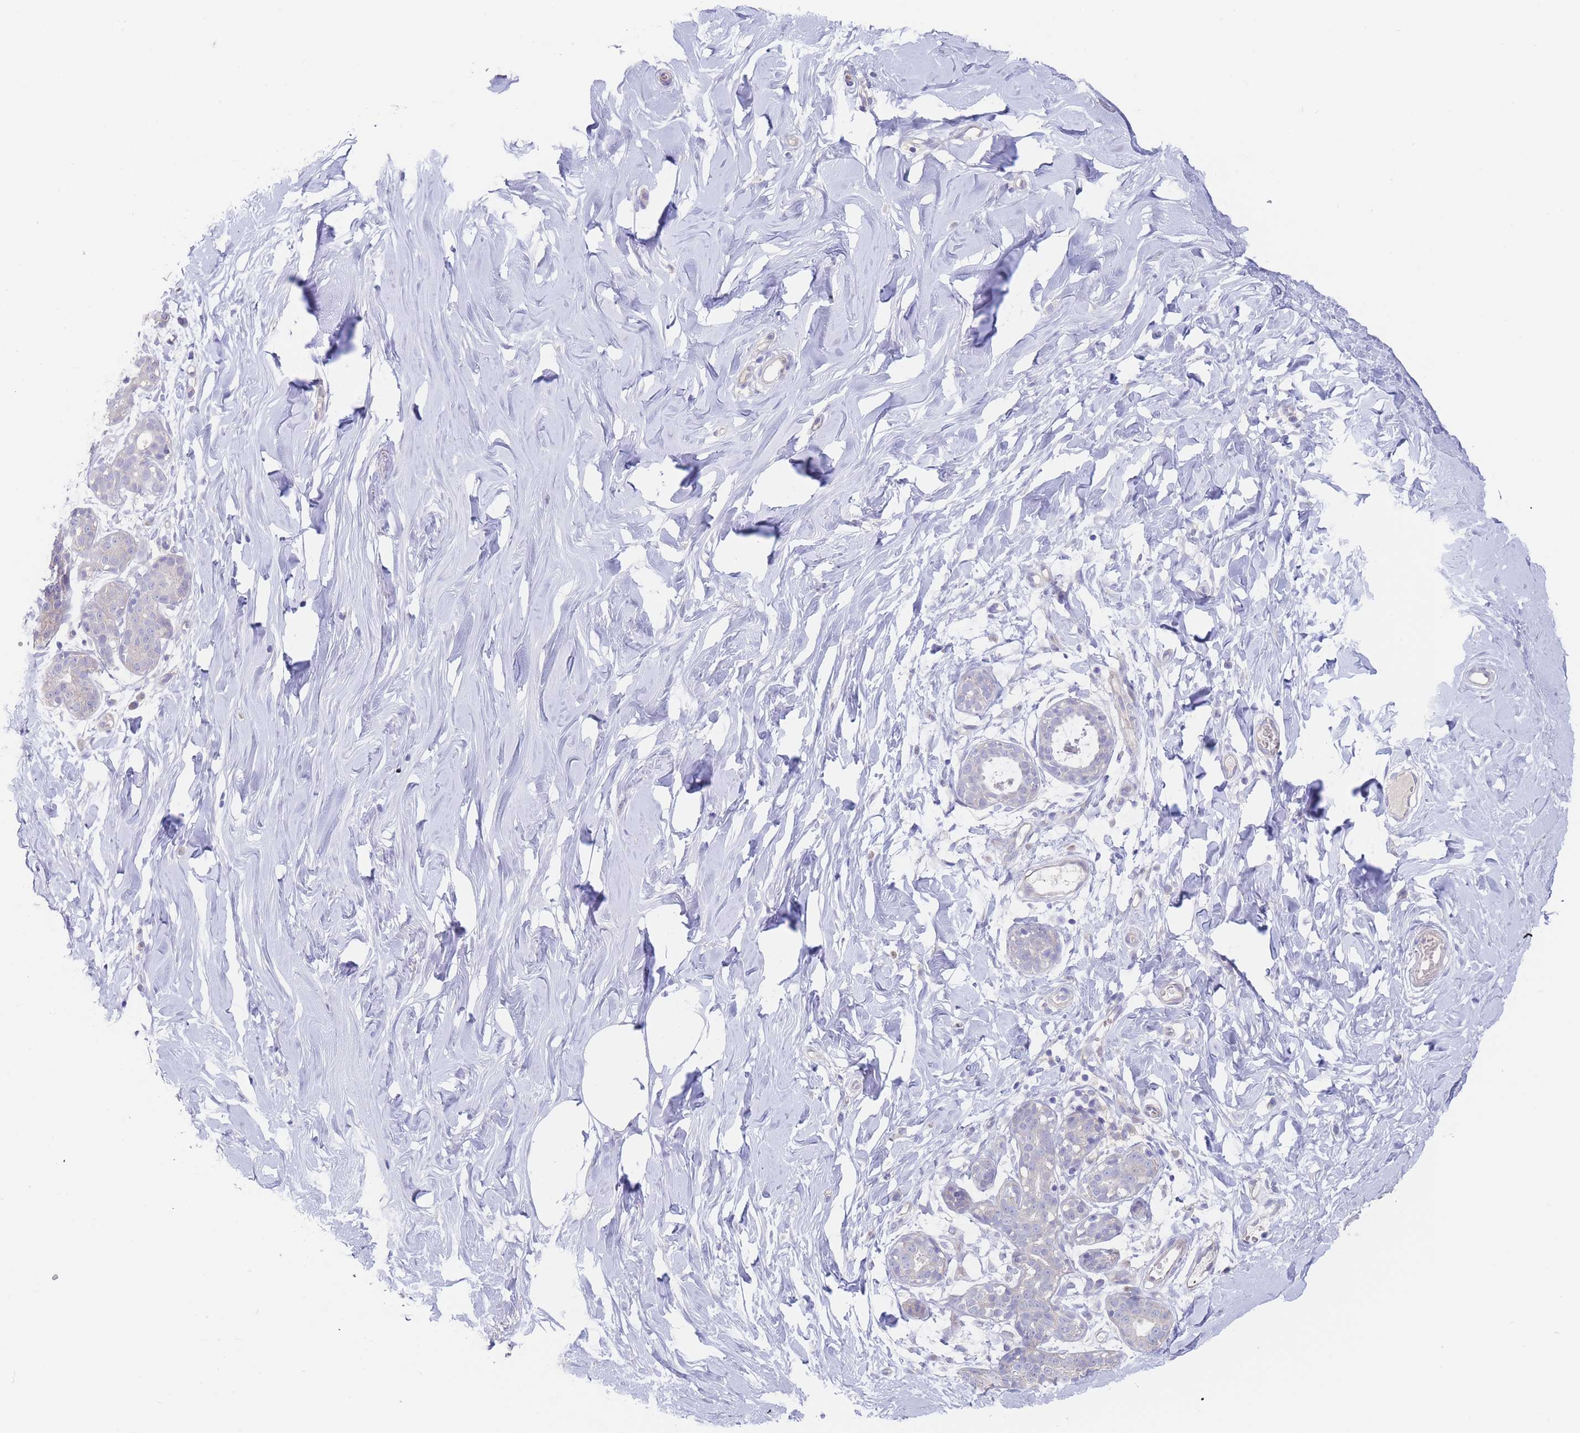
{"staining": {"intensity": "negative", "quantity": "none", "location": "none"}, "tissue": "breast", "cell_type": "Adipocytes", "image_type": "normal", "snomed": [{"axis": "morphology", "description": "Normal tissue, NOS"}, {"axis": "topography", "description": "Breast"}], "caption": "DAB immunohistochemical staining of unremarkable human breast exhibits no significant positivity in adipocytes.", "gene": "ZNF281", "patient": {"sex": "female", "age": 27}}